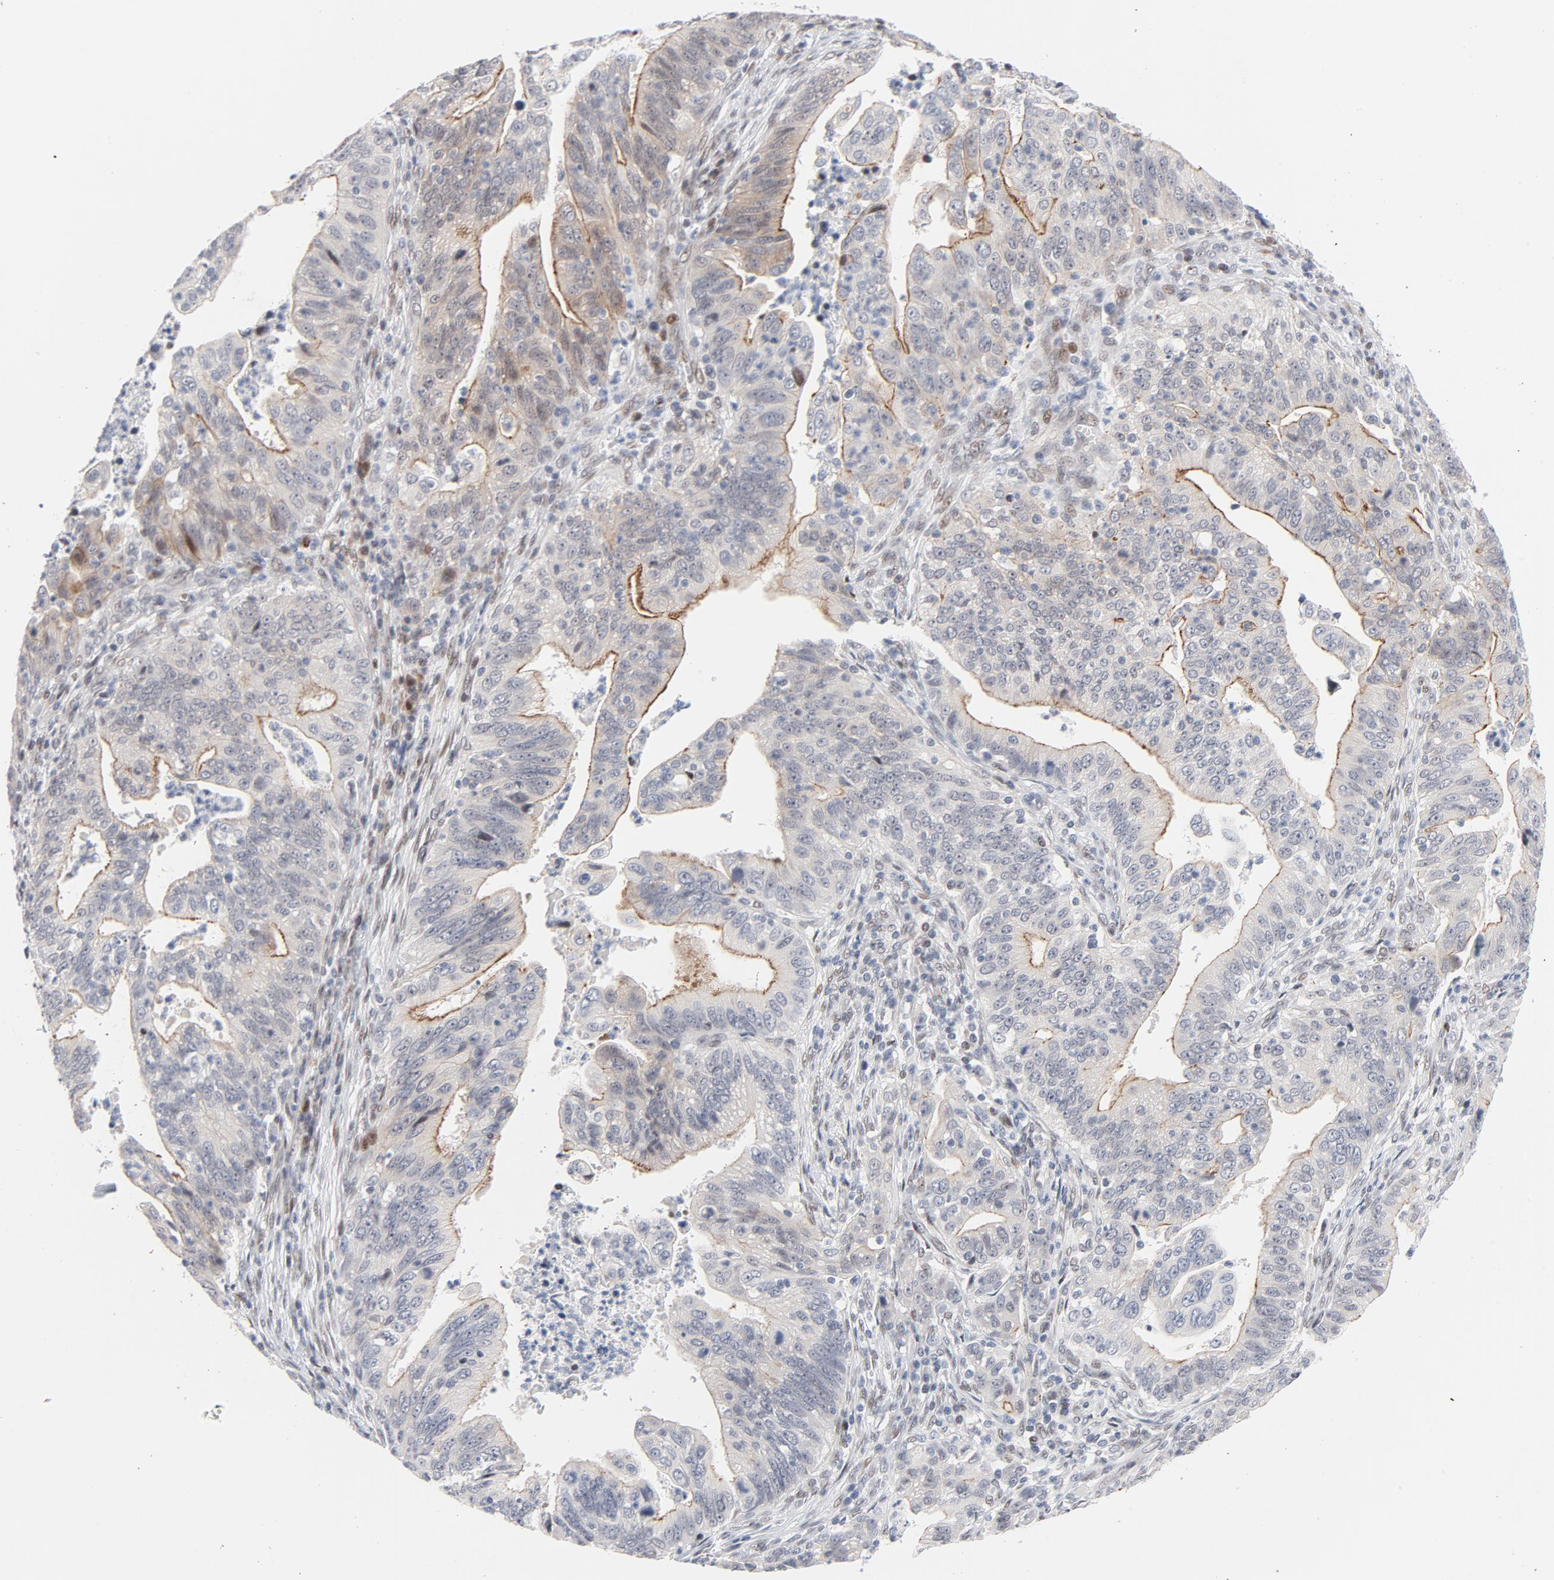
{"staining": {"intensity": "weak", "quantity": "<25%", "location": "cytoplasmic/membranous,nuclear"}, "tissue": "stomach cancer", "cell_type": "Tumor cells", "image_type": "cancer", "snomed": [{"axis": "morphology", "description": "Adenocarcinoma, NOS"}, {"axis": "topography", "description": "Stomach, upper"}], "caption": "The histopathology image reveals no significant positivity in tumor cells of stomach cancer (adenocarcinoma).", "gene": "NFIC", "patient": {"sex": "female", "age": 50}}